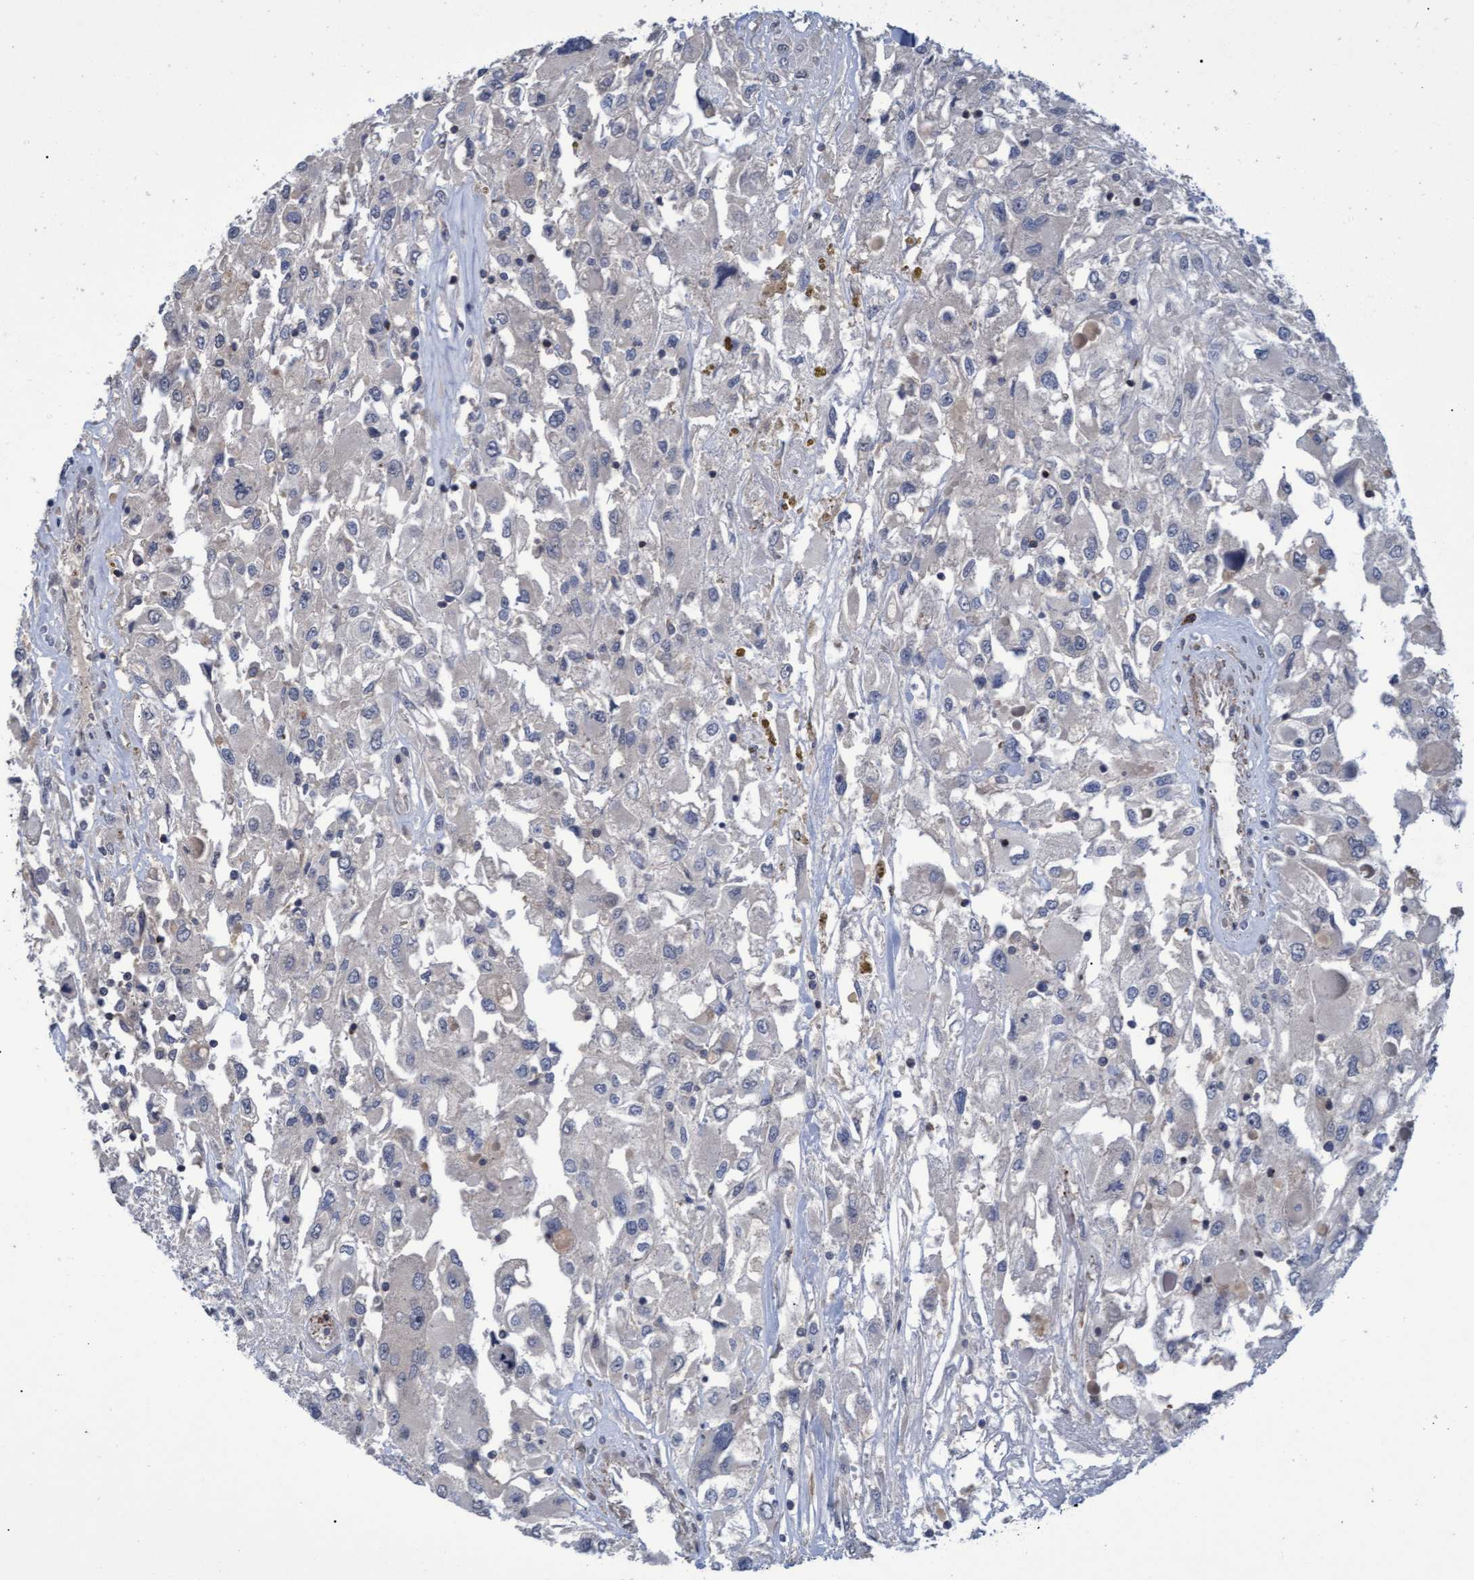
{"staining": {"intensity": "negative", "quantity": "none", "location": "none"}, "tissue": "renal cancer", "cell_type": "Tumor cells", "image_type": "cancer", "snomed": [{"axis": "morphology", "description": "Adenocarcinoma, NOS"}, {"axis": "topography", "description": "Kidney"}], "caption": "The histopathology image demonstrates no significant positivity in tumor cells of renal cancer (adenocarcinoma). Brightfield microscopy of immunohistochemistry (IHC) stained with DAB (brown) and hematoxylin (blue), captured at high magnification.", "gene": "NAA15", "patient": {"sex": "female", "age": 52}}